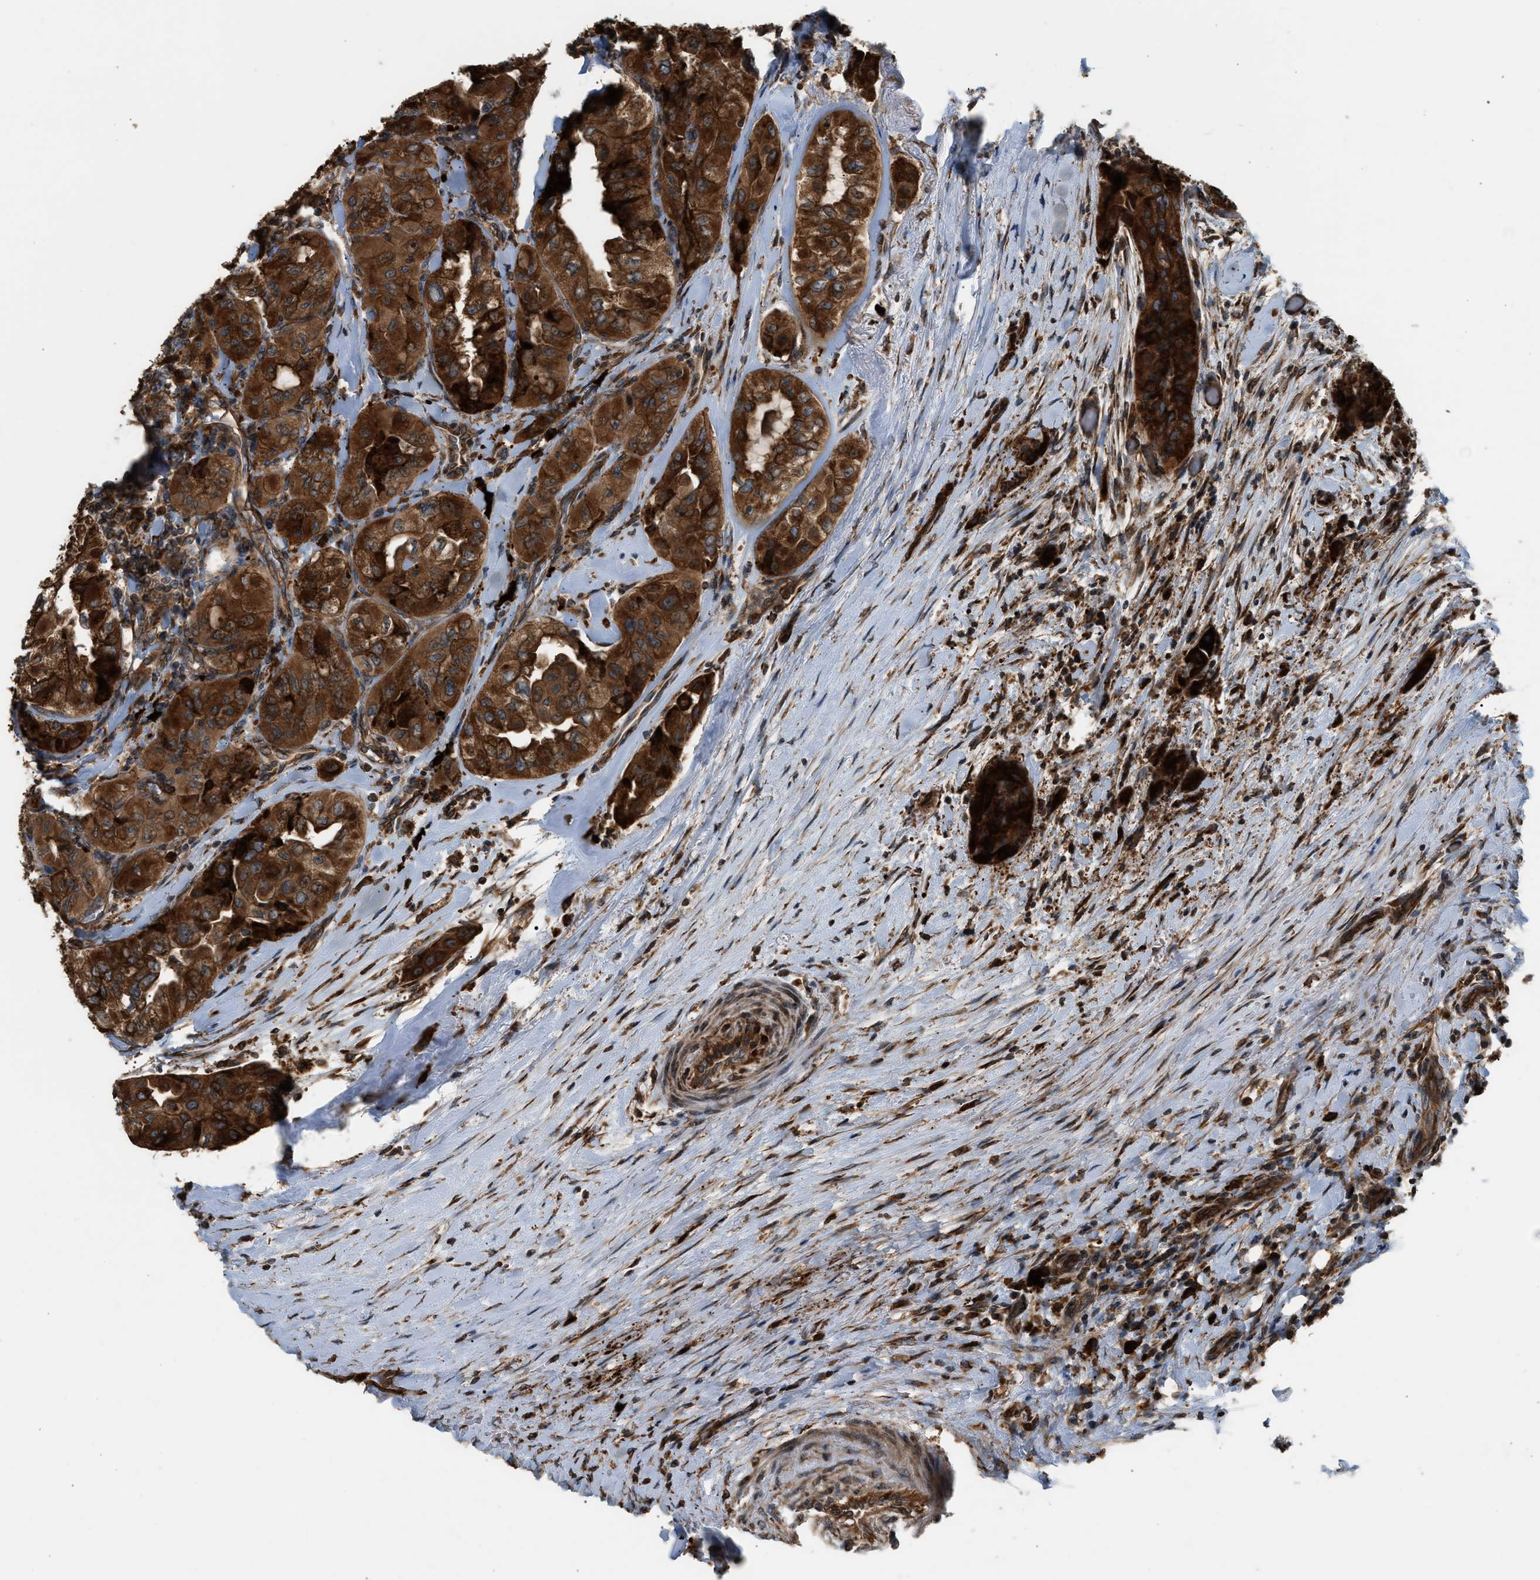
{"staining": {"intensity": "strong", "quantity": ">75%", "location": "cytoplasmic/membranous"}, "tissue": "thyroid cancer", "cell_type": "Tumor cells", "image_type": "cancer", "snomed": [{"axis": "morphology", "description": "Papillary adenocarcinoma, NOS"}, {"axis": "topography", "description": "Thyroid gland"}], "caption": "Protein expression analysis of human thyroid cancer (papillary adenocarcinoma) reveals strong cytoplasmic/membranous staining in approximately >75% of tumor cells. The staining was performed using DAB (3,3'-diaminobenzidine), with brown indicating positive protein expression. Nuclei are stained blue with hematoxylin.", "gene": "BAIAP2L1", "patient": {"sex": "female", "age": 59}}